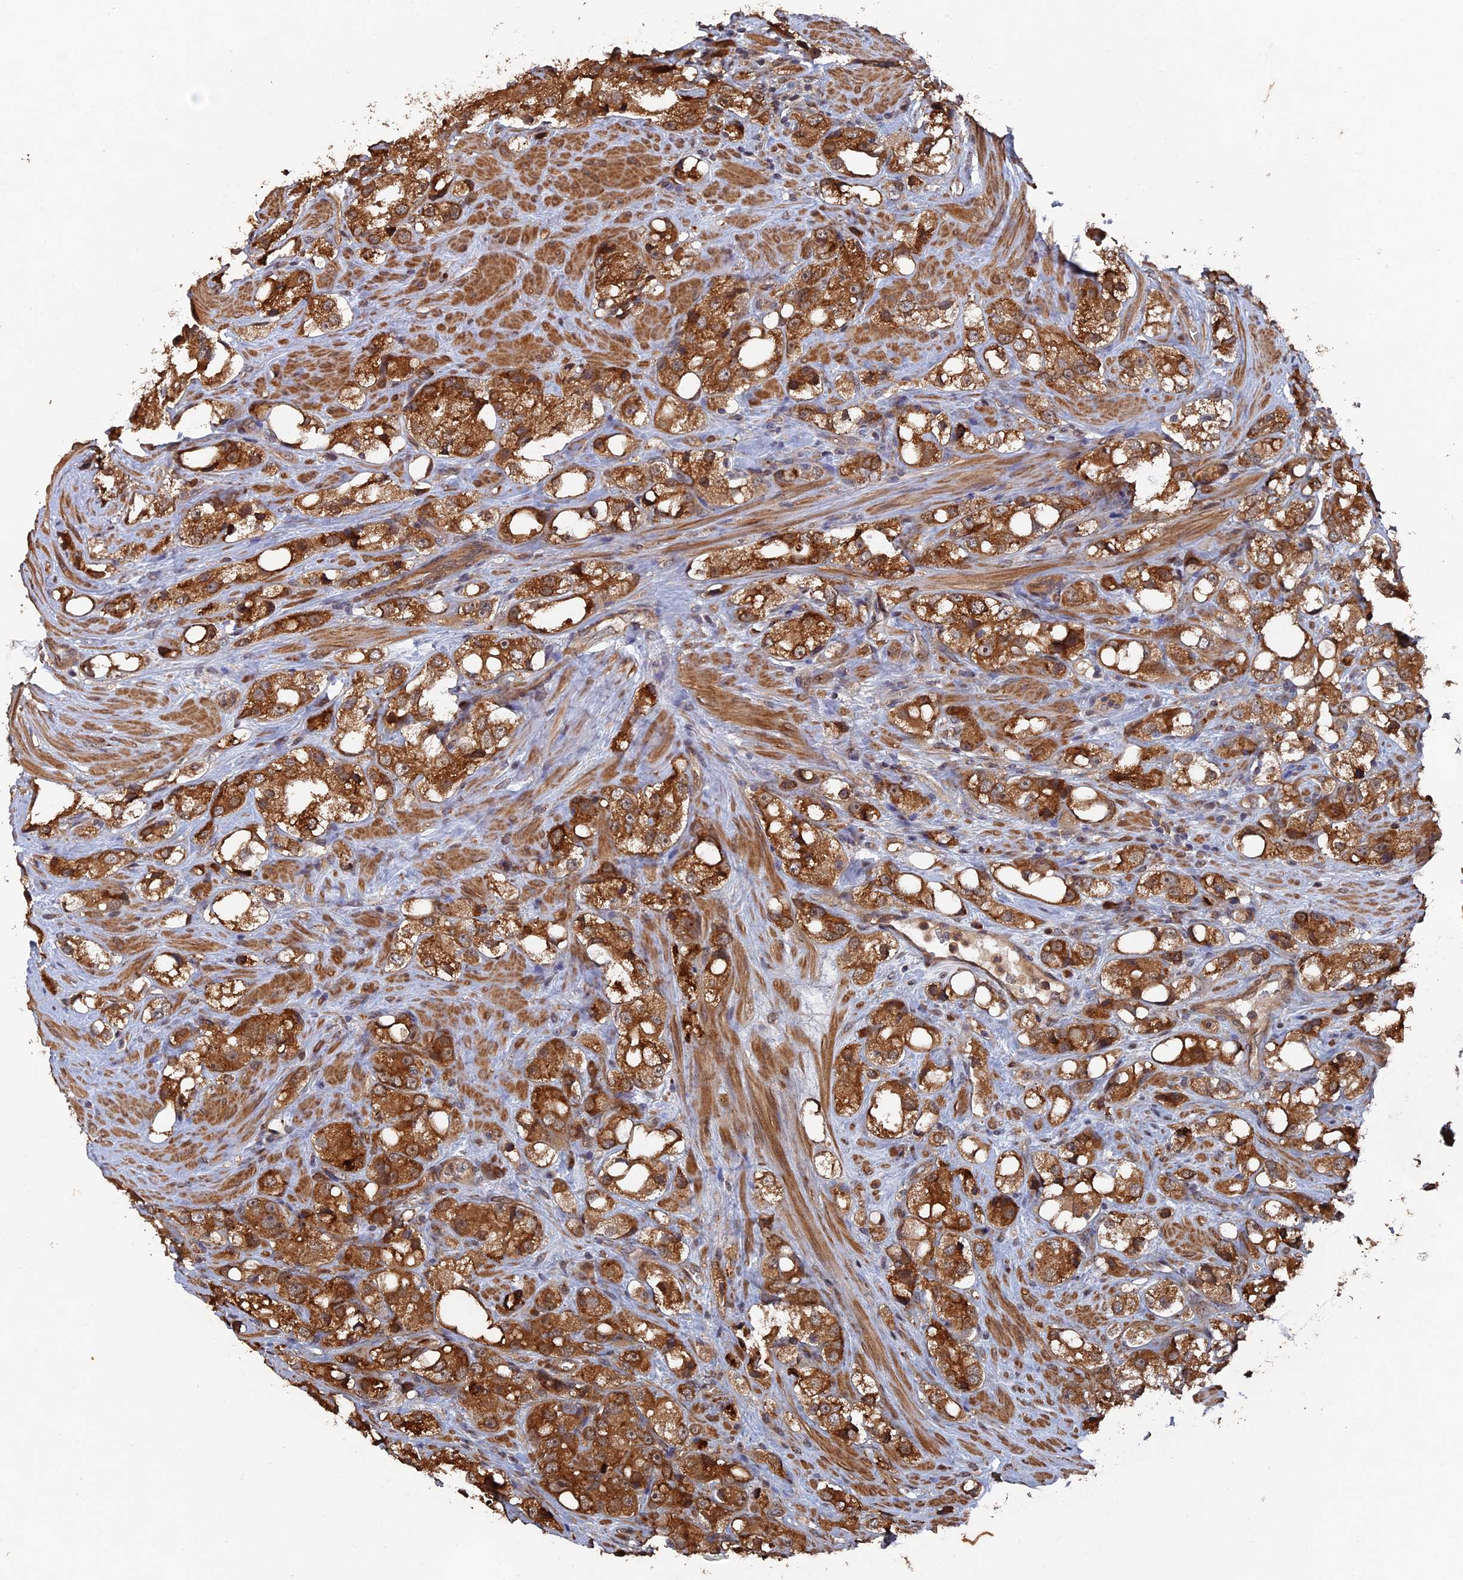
{"staining": {"intensity": "strong", "quantity": ">75%", "location": "cytoplasmic/membranous"}, "tissue": "prostate cancer", "cell_type": "Tumor cells", "image_type": "cancer", "snomed": [{"axis": "morphology", "description": "Adenocarcinoma, NOS"}, {"axis": "topography", "description": "Prostate"}], "caption": "Adenocarcinoma (prostate) stained for a protein (brown) reveals strong cytoplasmic/membranous positive staining in about >75% of tumor cells.", "gene": "VPS37C", "patient": {"sex": "male", "age": 79}}